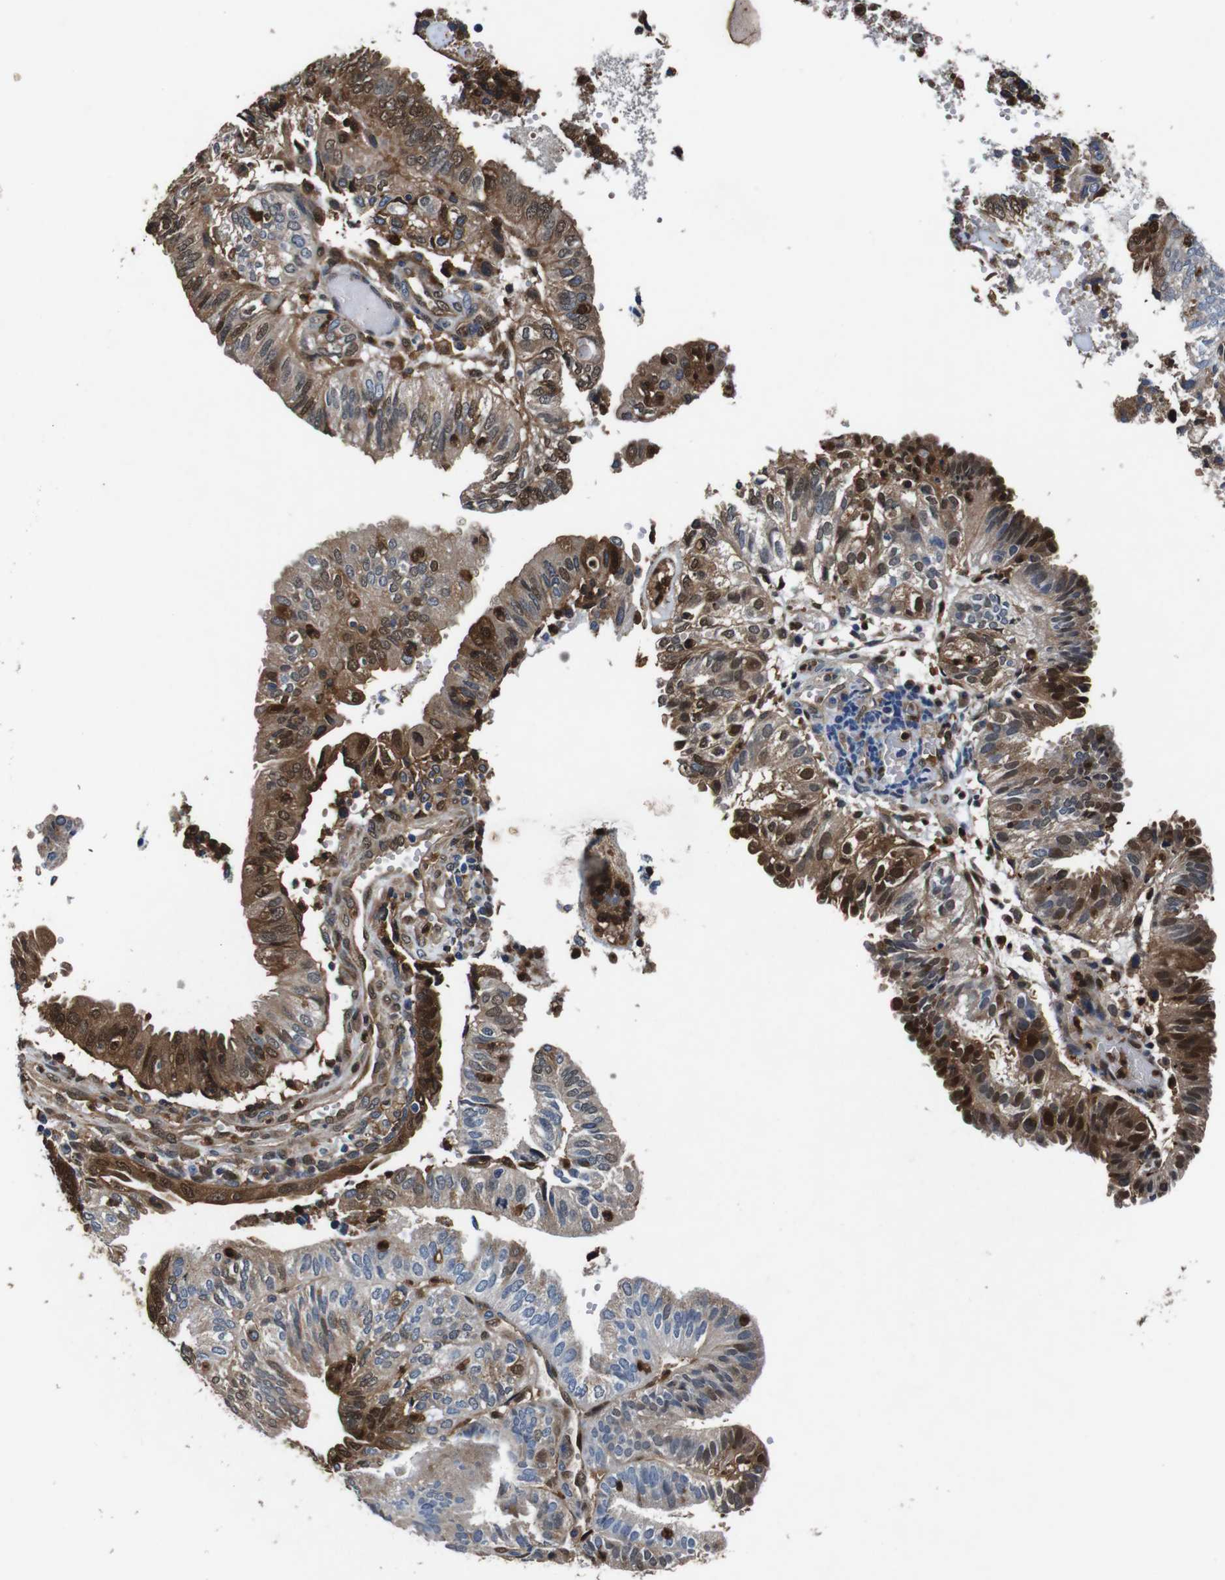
{"staining": {"intensity": "strong", "quantity": "25%-75%", "location": "cytoplasmic/membranous,nuclear"}, "tissue": "endometrial cancer", "cell_type": "Tumor cells", "image_type": "cancer", "snomed": [{"axis": "morphology", "description": "Adenocarcinoma, NOS"}, {"axis": "topography", "description": "Uterus"}], "caption": "Human endometrial cancer (adenocarcinoma) stained for a protein (brown) reveals strong cytoplasmic/membranous and nuclear positive positivity in approximately 25%-75% of tumor cells.", "gene": "ANXA1", "patient": {"sex": "female", "age": 60}}